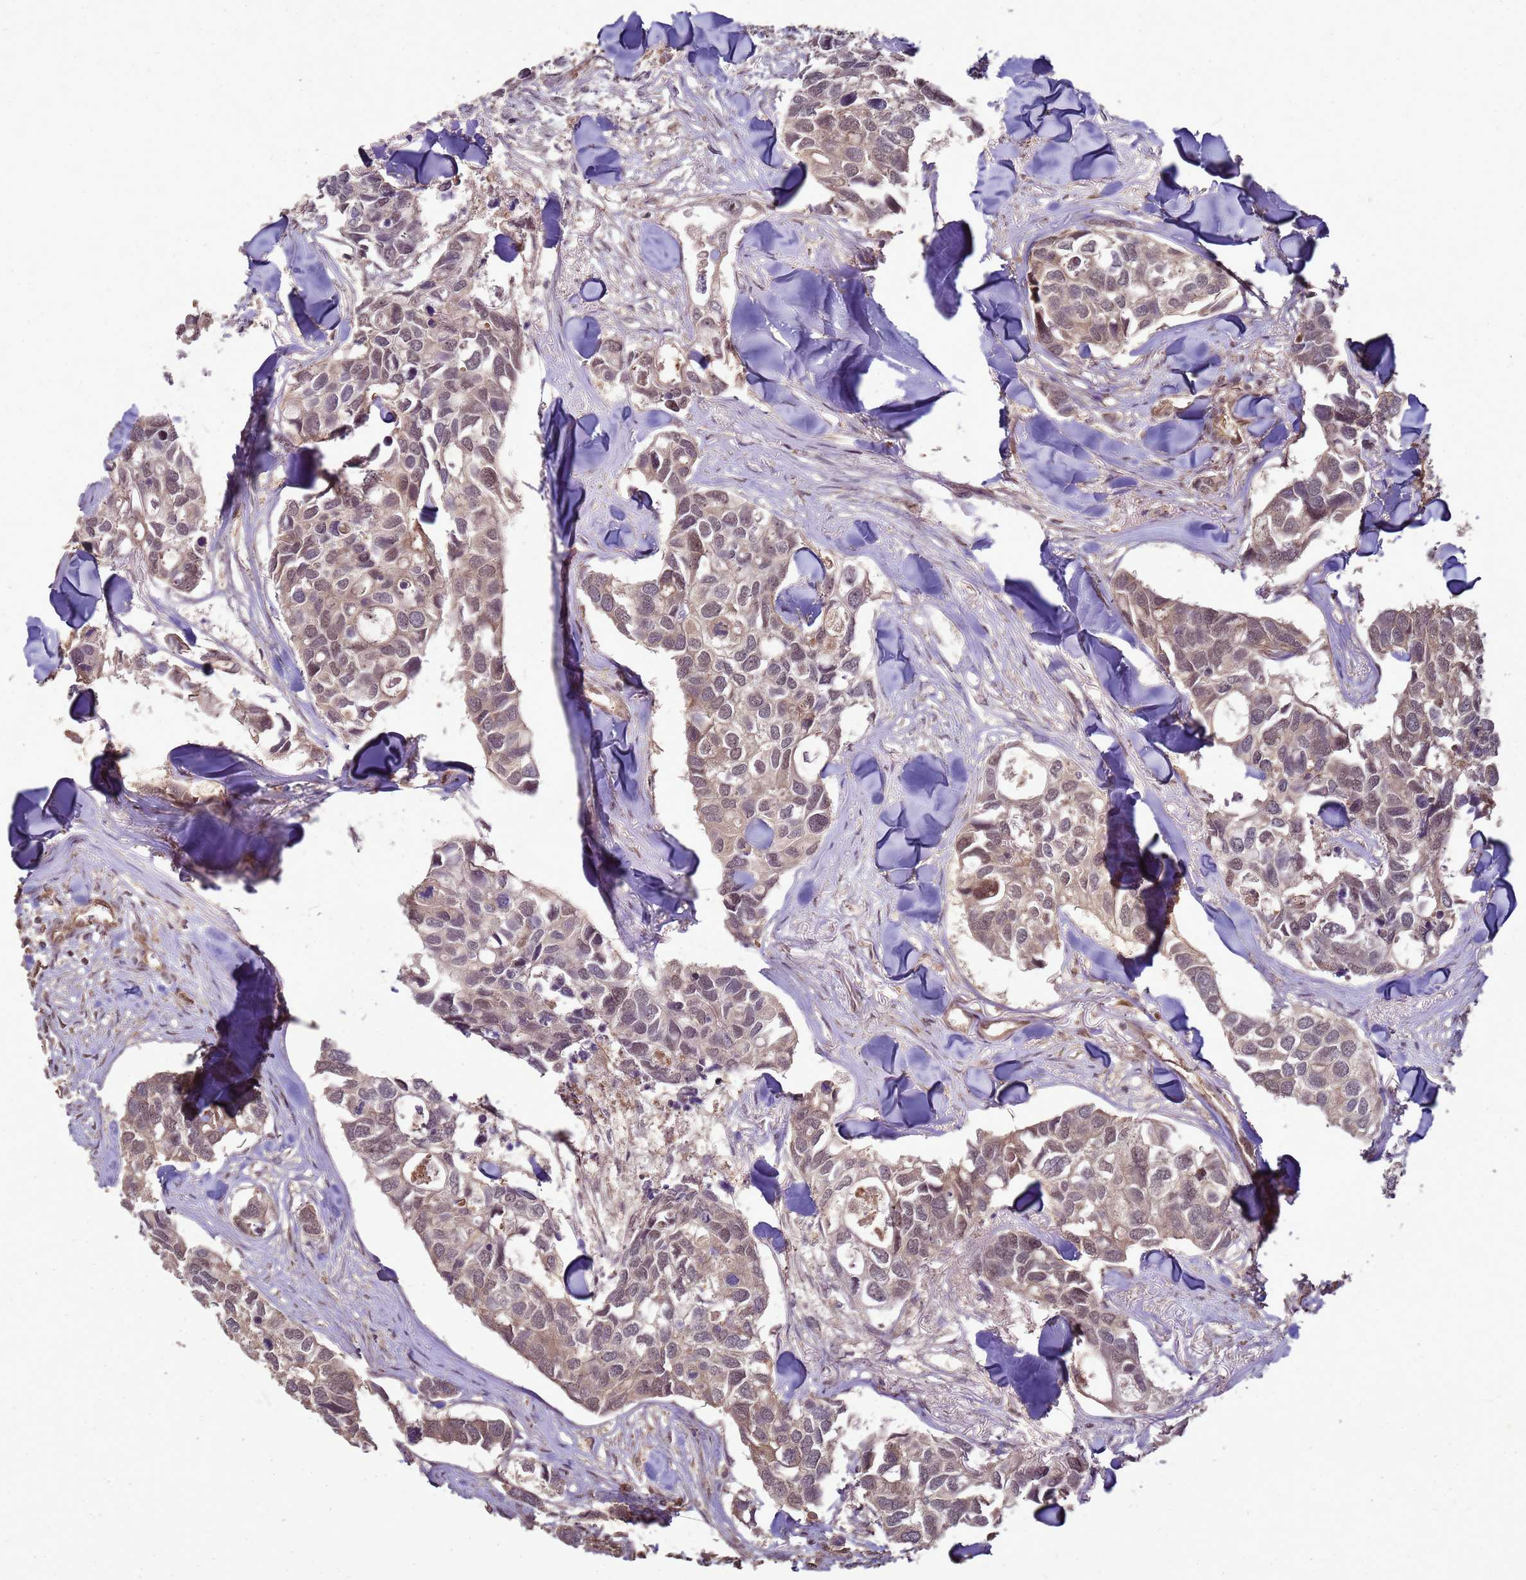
{"staining": {"intensity": "weak", "quantity": ">75%", "location": "nuclear"}, "tissue": "breast cancer", "cell_type": "Tumor cells", "image_type": "cancer", "snomed": [{"axis": "morphology", "description": "Duct carcinoma"}, {"axis": "topography", "description": "Breast"}], "caption": "DAB immunohistochemical staining of human breast infiltrating ductal carcinoma reveals weak nuclear protein staining in approximately >75% of tumor cells.", "gene": "CRBN", "patient": {"sex": "female", "age": 83}}